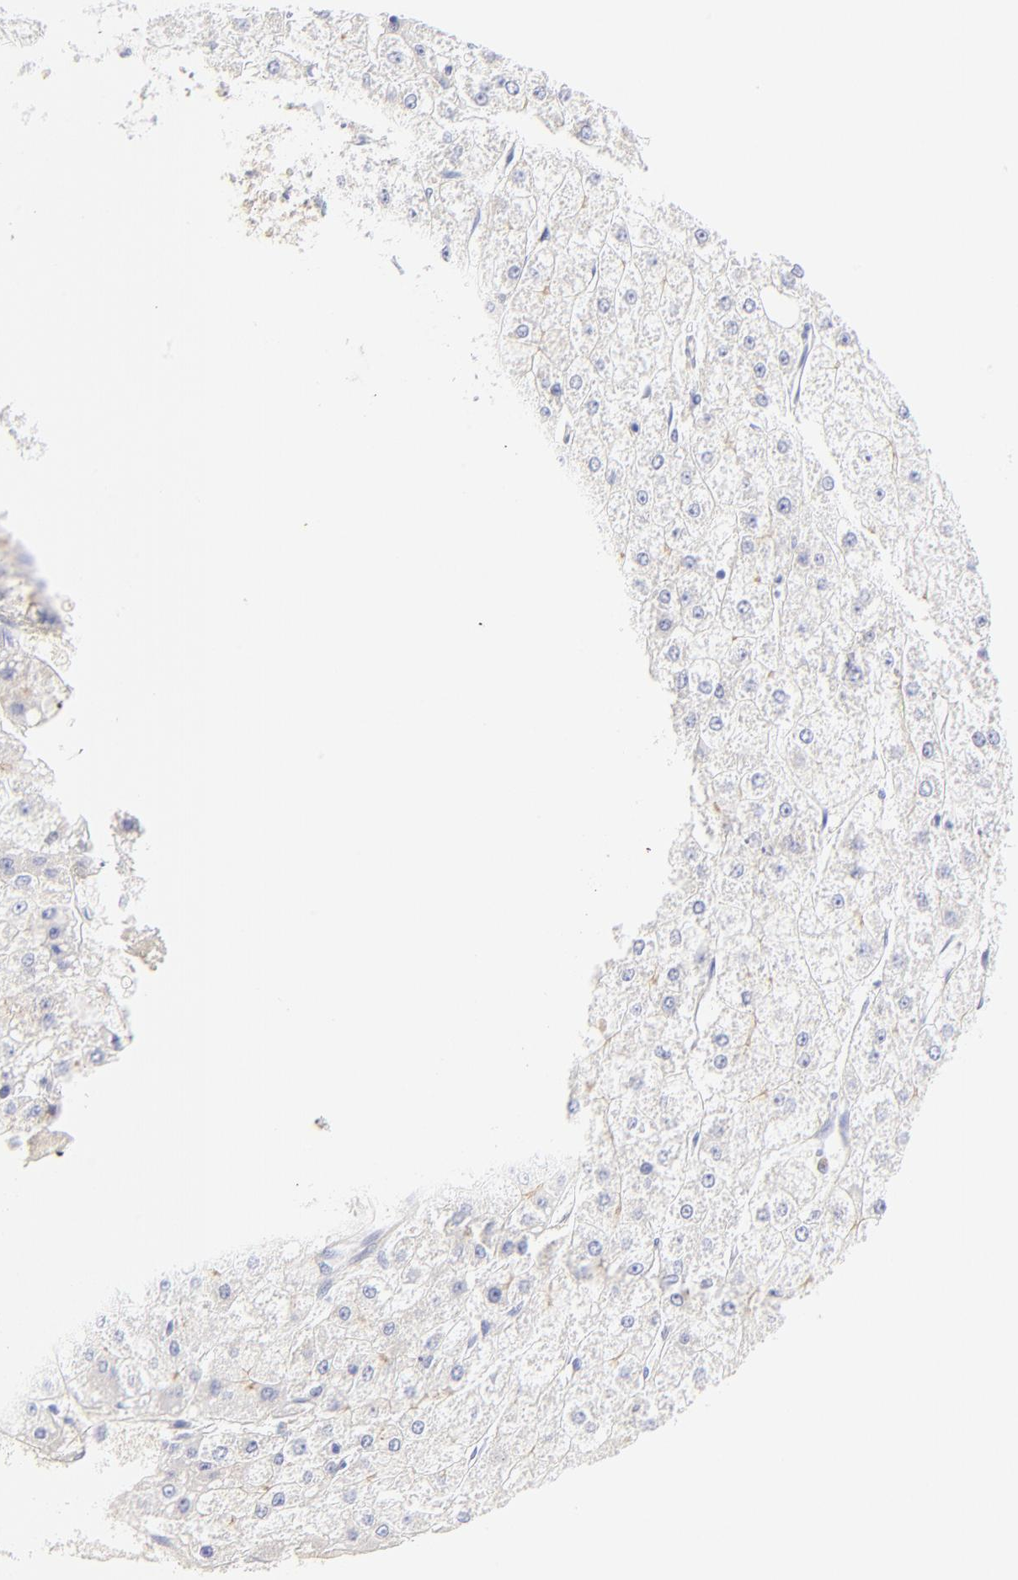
{"staining": {"intensity": "negative", "quantity": "none", "location": "none"}, "tissue": "liver cancer", "cell_type": "Tumor cells", "image_type": "cancer", "snomed": [{"axis": "morphology", "description": "Carcinoma, Hepatocellular, NOS"}, {"axis": "topography", "description": "Liver"}], "caption": "Human liver cancer stained for a protein using immunohistochemistry (IHC) demonstrates no positivity in tumor cells.", "gene": "ASB9", "patient": {"sex": "female", "age": 52}}